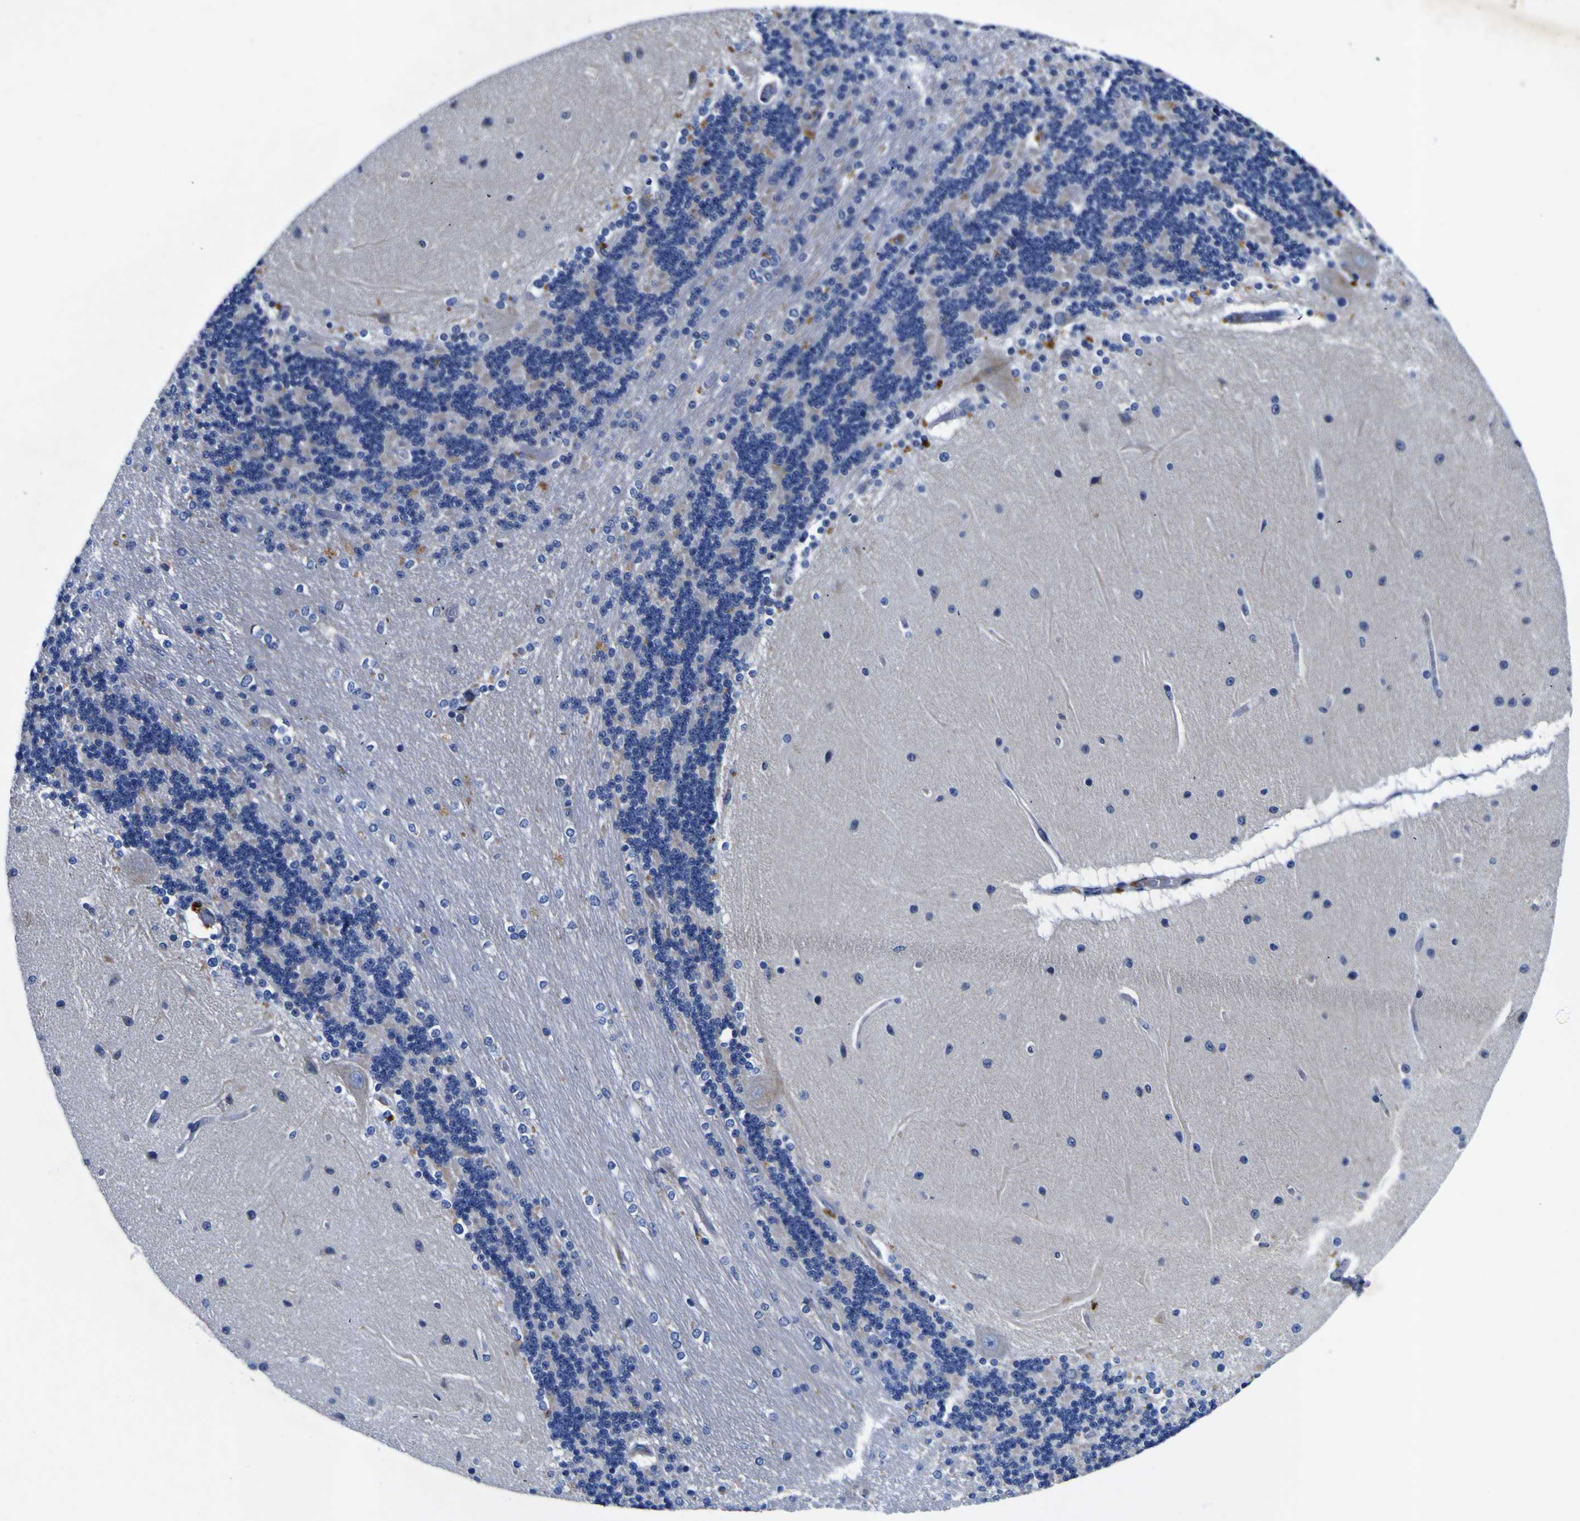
{"staining": {"intensity": "negative", "quantity": "none", "location": "none"}, "tissue": "cerebellum", "cell_type": "Cells in granular layer", "image_type": "normal", "snomed": [{"axis": "morphology", "description": "Normal tissue, NOS"}, {"axis": "topography", "description": "Cerebellum"}], "caption": "Protein analysis of benign cerebellum reveals no significant expression in cells in granular layer.", "gene": "VASN", "patient": {"sex": "female", "age": 54}}